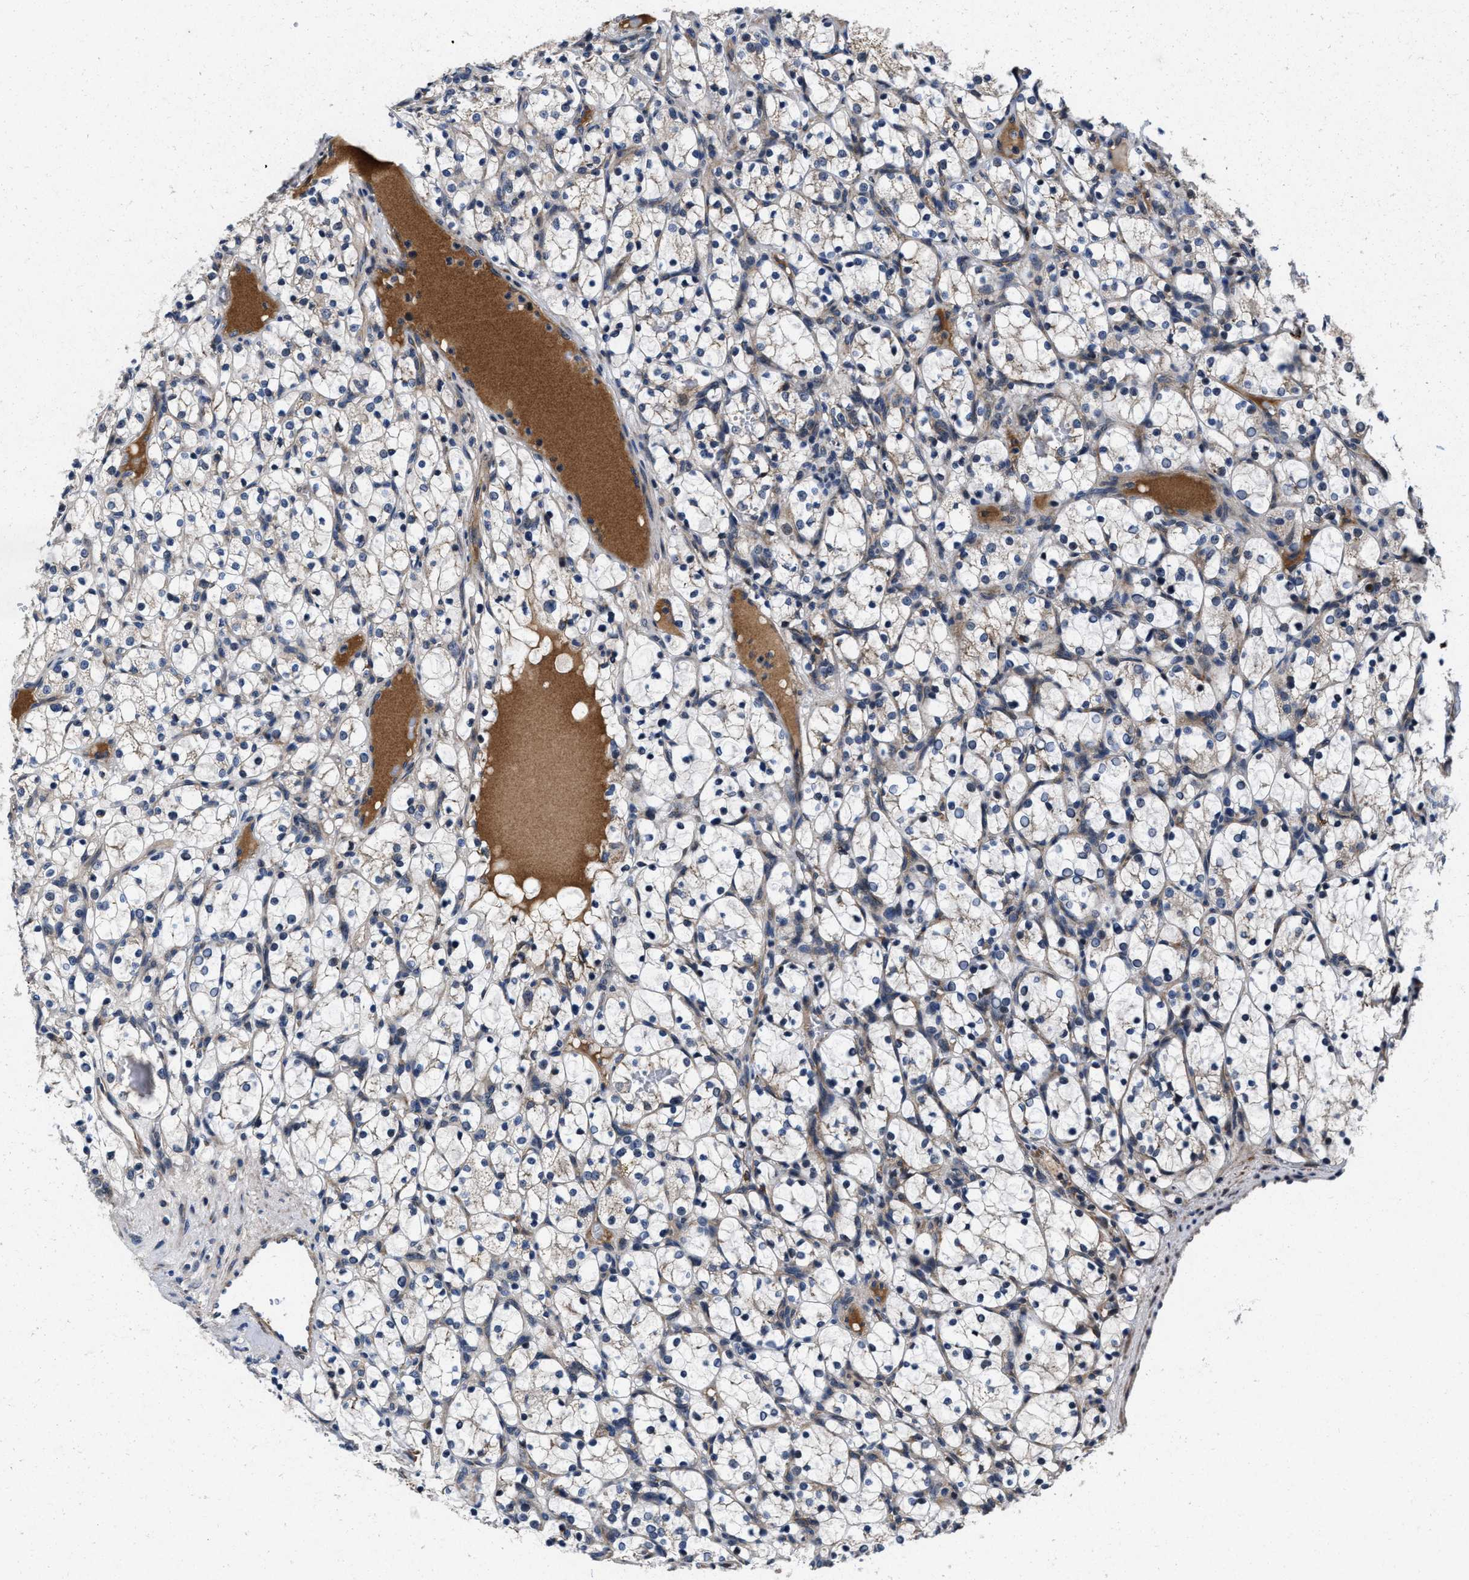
{"staining": {"intensity": "negative", "quantity": "none", "location": "none"}, "tissue": "renal cancer", "cell_type": "Tumor cells", "image_type": "cancer", "snomed": [{"axis": "morphology", "description": "Adenocarcinoma, NOS"}, {"axis": "topography", "description": "Kidney"}], "caption": "This is an immunohistochemistry (IHC) photomicrograph of human renal cancer (adenocarcinoma). There is no staining in tumor cells.", "gene": "SLC12A2", "patient": {"sex": "female", "age": 69}}